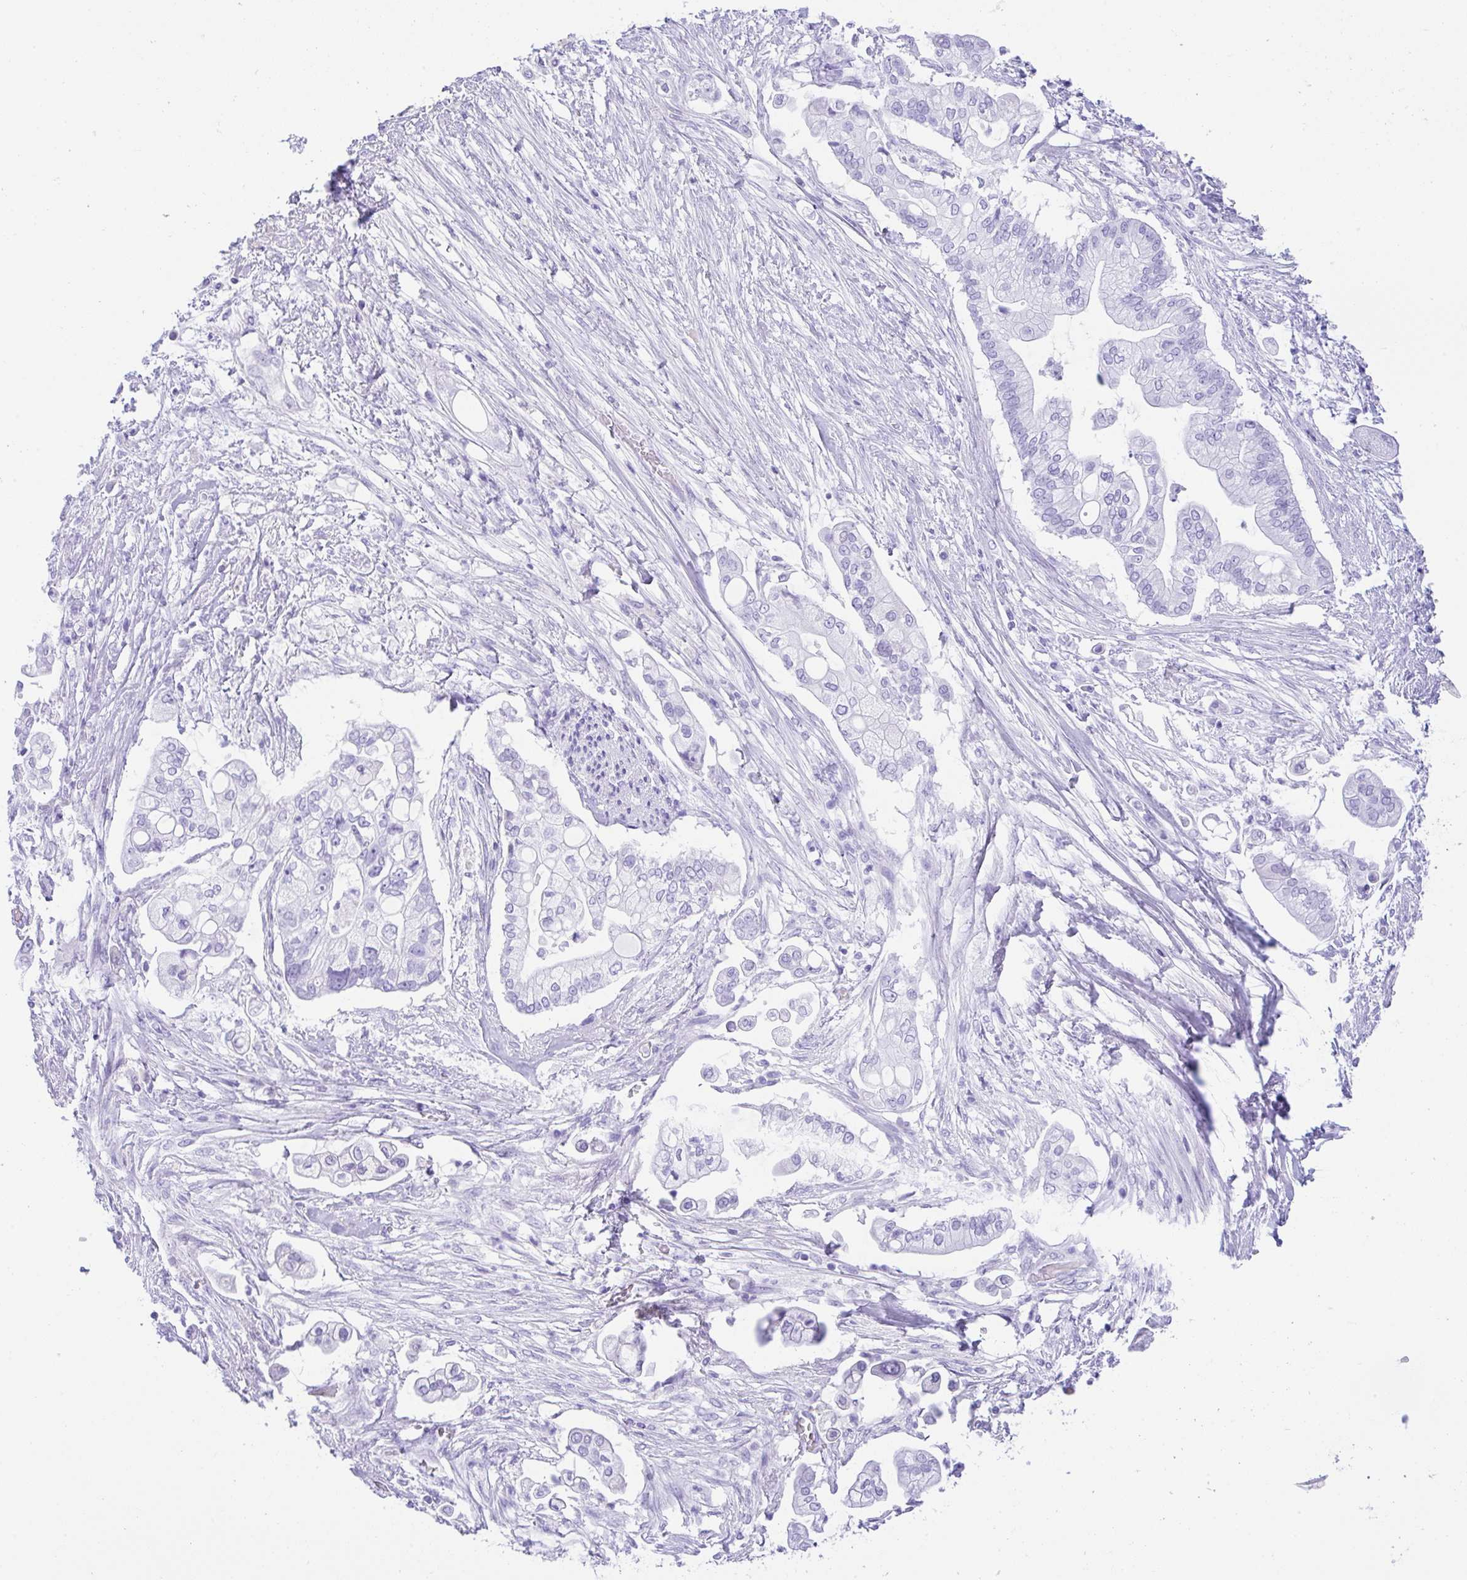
{"staining": {"intensity": "negative", "quantity": "none", "location": "none"}, "tissue": "pancreatic cancer", "cell_type": "Tumor cells", "image_type": "cancer", "snomed": [{"axis": "morphology", "description": "Adenocarcinoma, NOS"}, {"axis": "topography", "description": "Pancreas"}], "caption": "A photomicrograph of human pancreatic cancer (adenocarcinoma) is negative for staining in tumor cells.", "gene": "CPA1", "patient": {"sex": "female", "age": 69}}